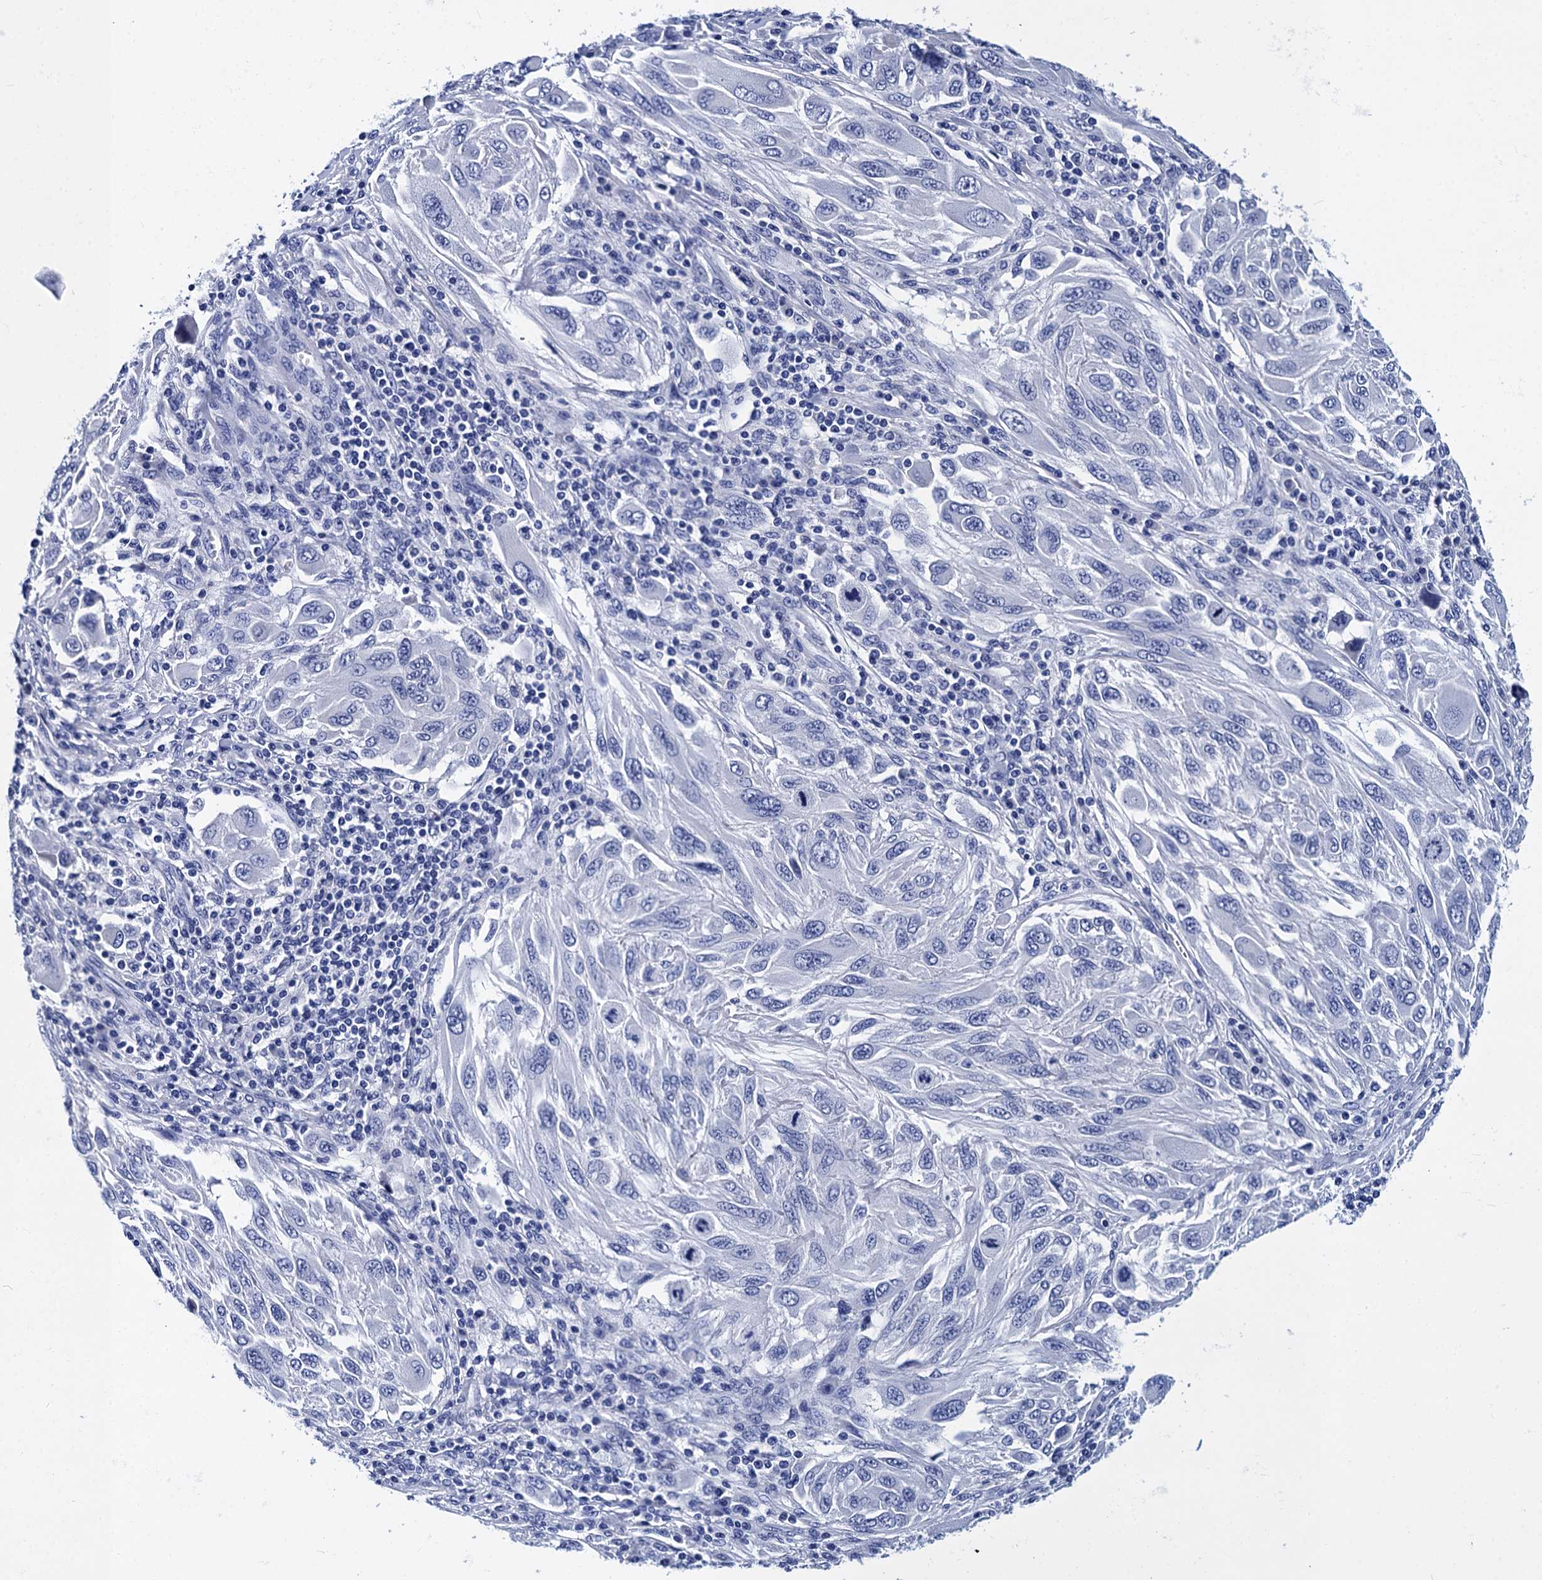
{"staining": {"intensity": "negative", "quantity": "none", "location": "none"}, "tissue": "melanoma", "cell_type": "Tumor cells", "image_type": "cancer", "snomed": [{"axis": "morphology", "description": "Malignant melanoma, NOS"}, {"axis": "topography", "description": "Skin"}], "caption": "Immunohistochemistry (IHC) photomicrograph of human malignant melanoma stained for a protein (brown), which demonstrates no expression in tumor cells.", "gene": "MYBPC3", "patient": {"sex": "female", "age": 91}}